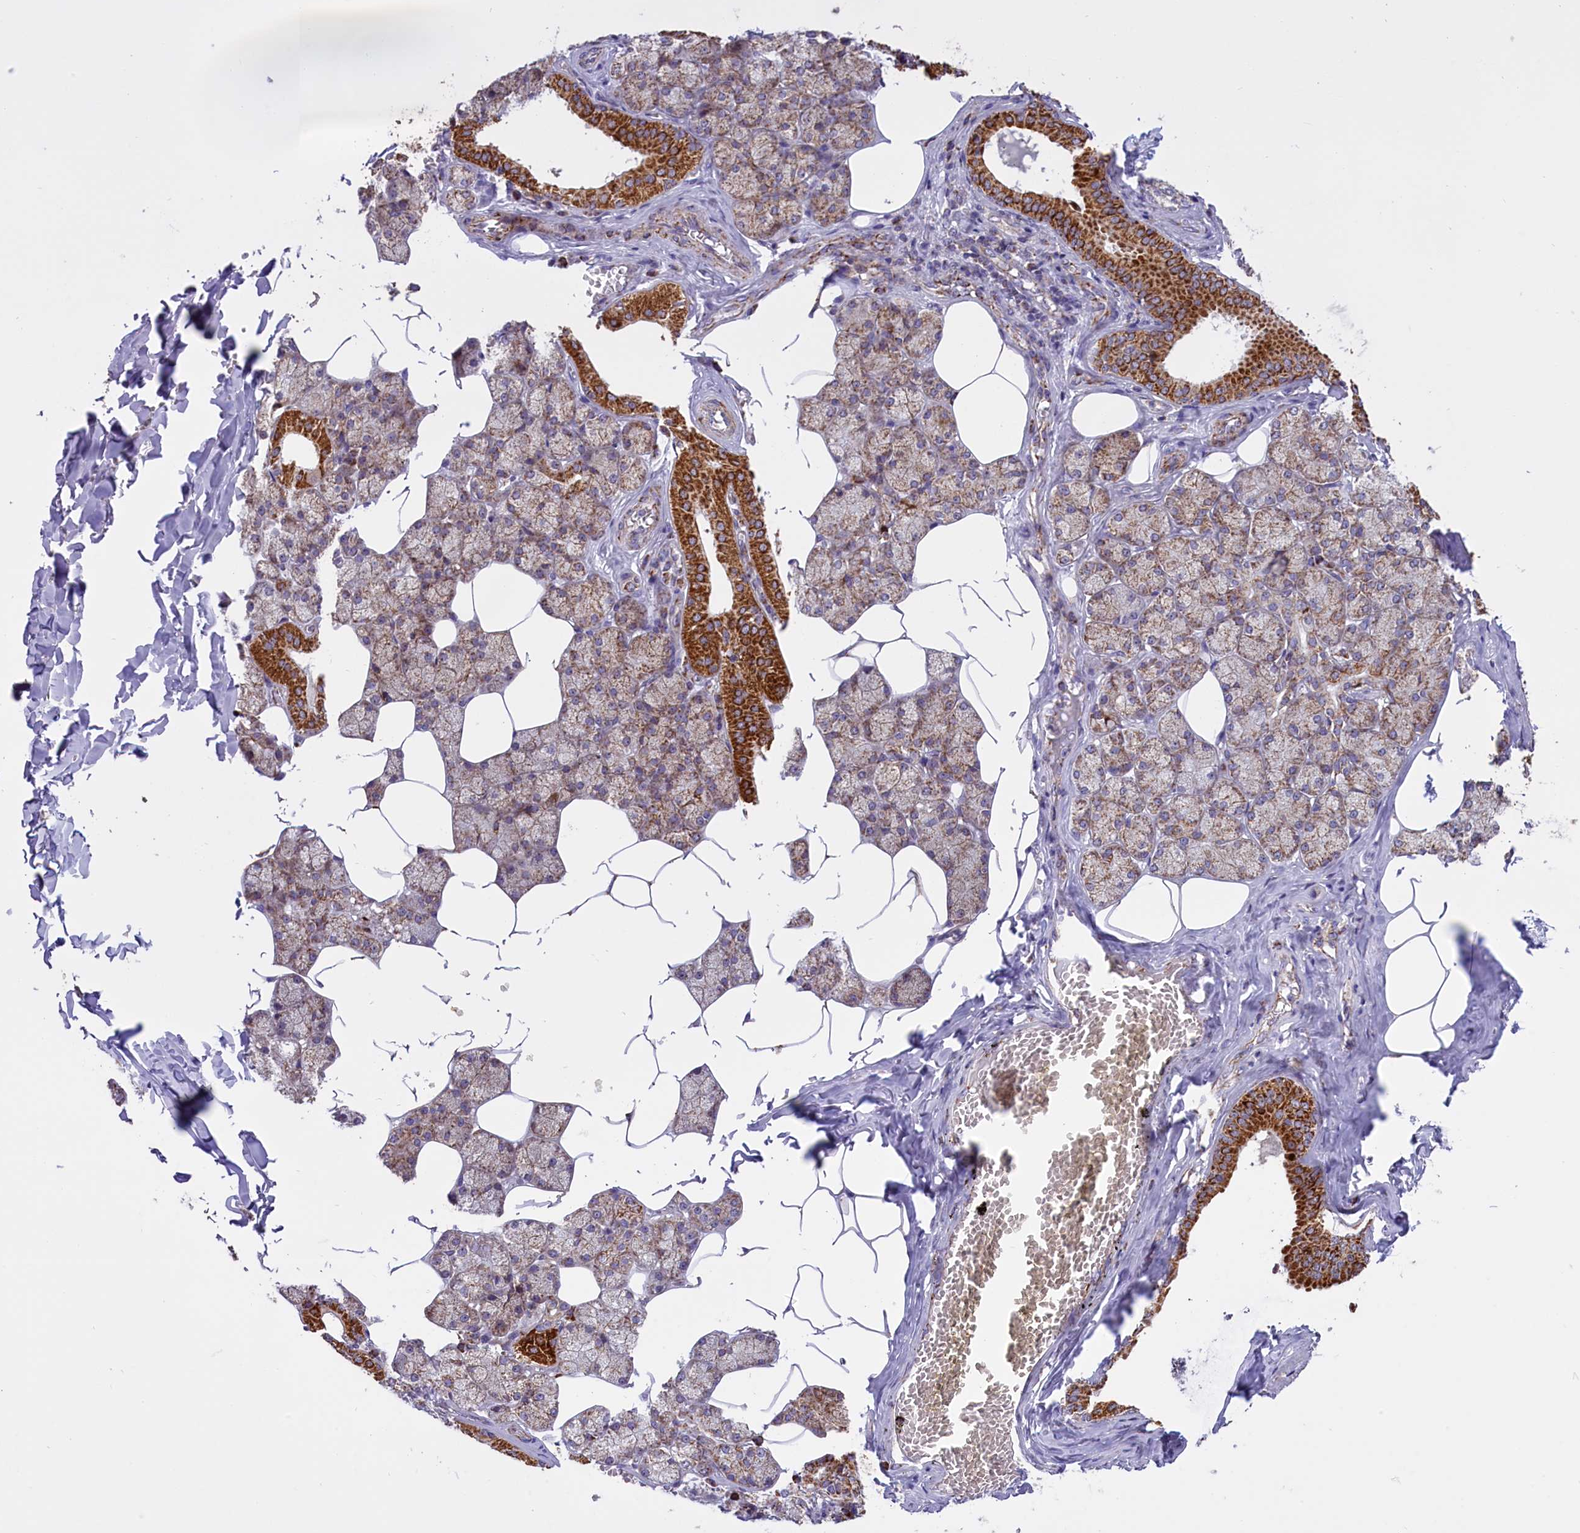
{"staining": {"intensity": "strong", "quantity": "25%-75%", "location": "cytoplasmic/membranous"}, "tissue": "salivary gland", "cell_type": "Glandular cells", "image_type": "normal", "snomed": [{"axis": "morphology", "description": "Normal tissue, NOS"}, {"axis": "topography", "description": "Salivary gland"}], "caption": "This is a micrograph of IHC staining of normal salivary gland, which shows strong staining in the cytoplasmic/membranous of glandular cells.", "gene": "NDUFS5", "patient": {"sex": "male", "age": 62}}